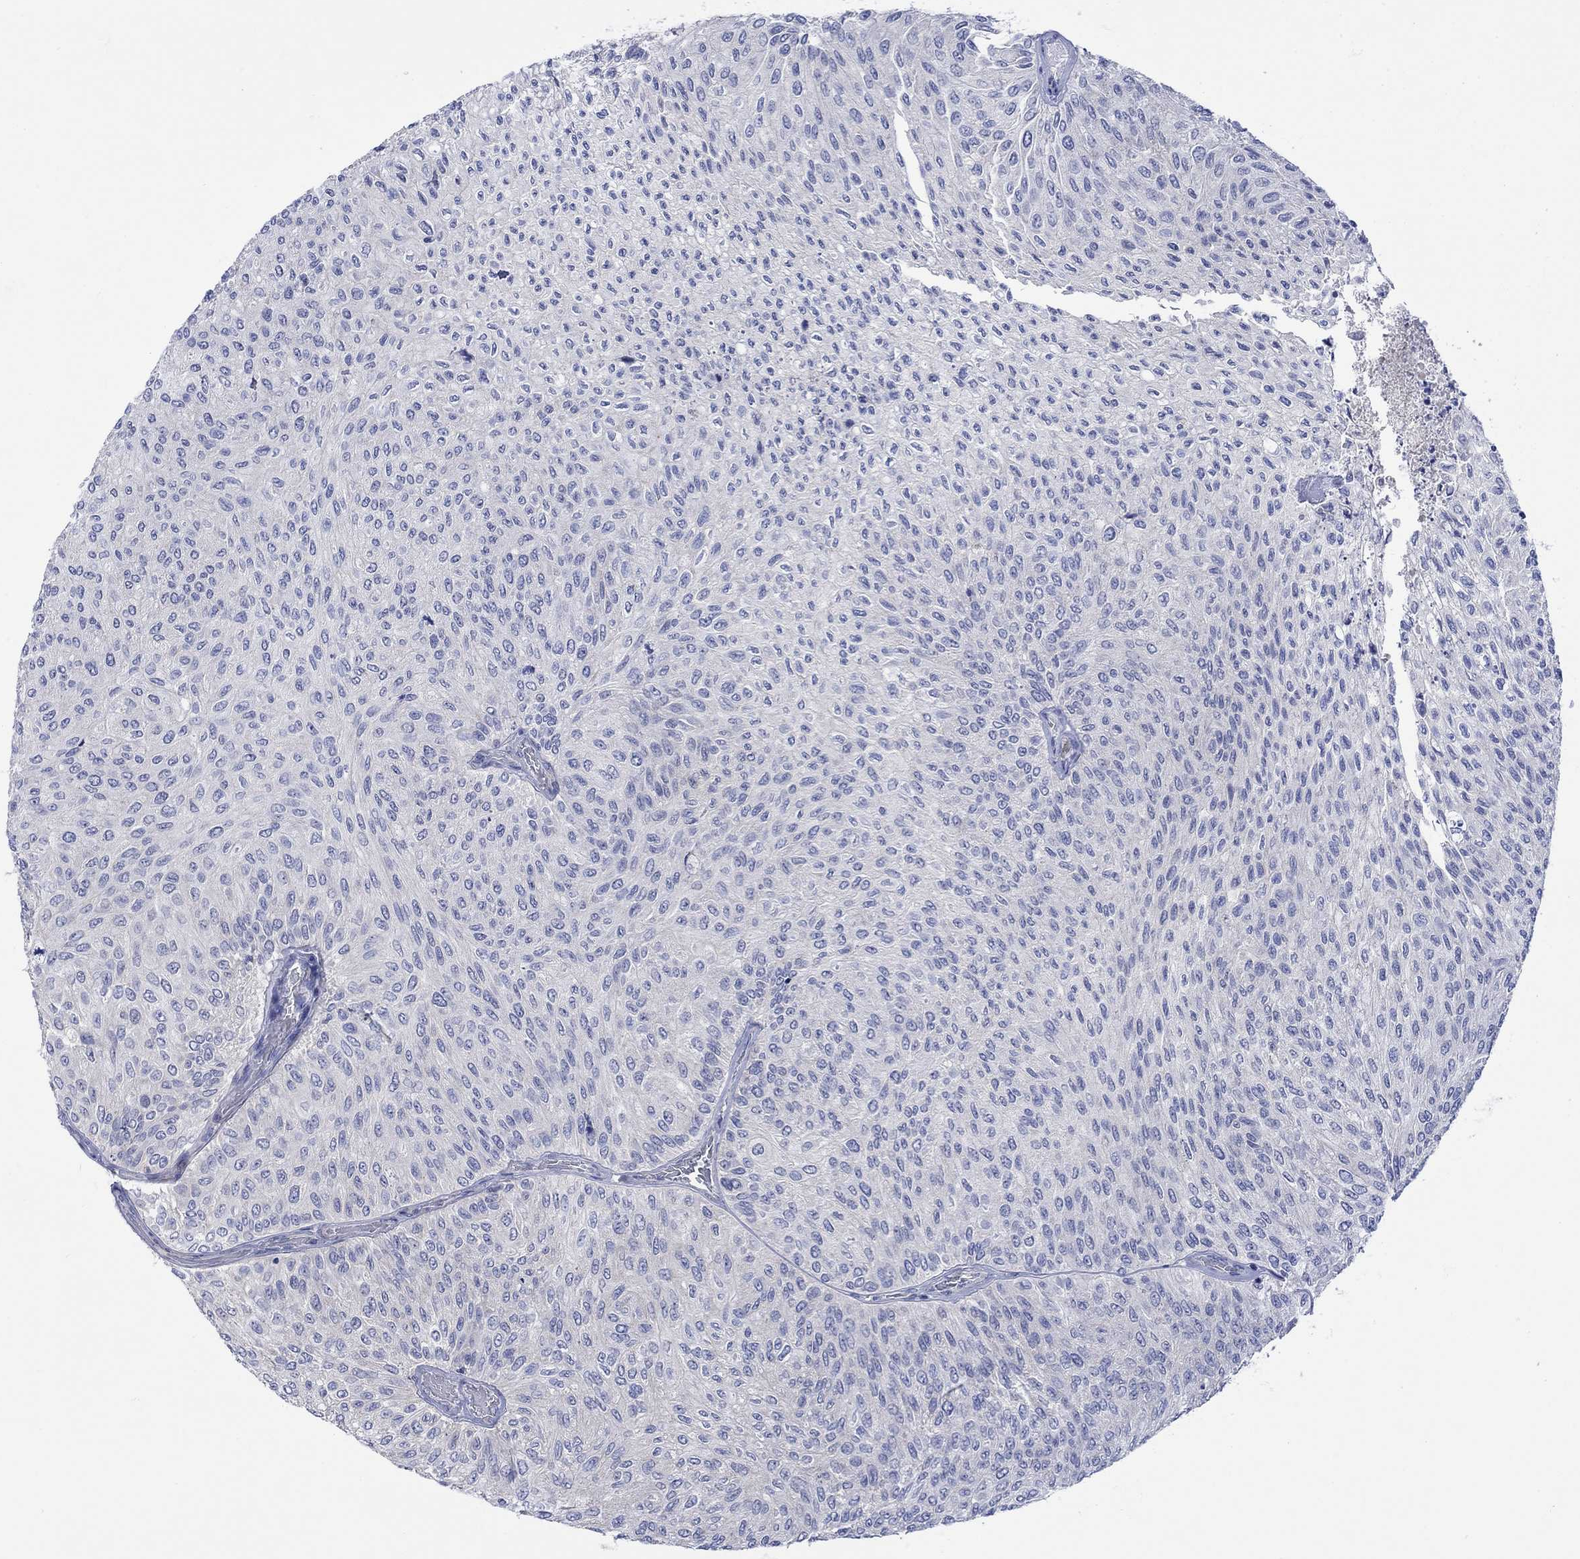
{"staining": {"intensity": "negative", "quantity": "none", "location": "none"}, "tissue": "urothelial cancer", "cell_type": "Tumor cells", "image_type": "cancer", "snomed": [{"axis": "morphology", "description": "Urothelial carcinoma, Low grade"}, {"axis": "topography", "description": "Urinary bladder"}], "caption": "Protein analysis of urothelial carcinoma (low-grade) reveals no significant positivity in tumor cells.", "gene": "MSI1", "patient": {"sex": "male", "age": 78}}